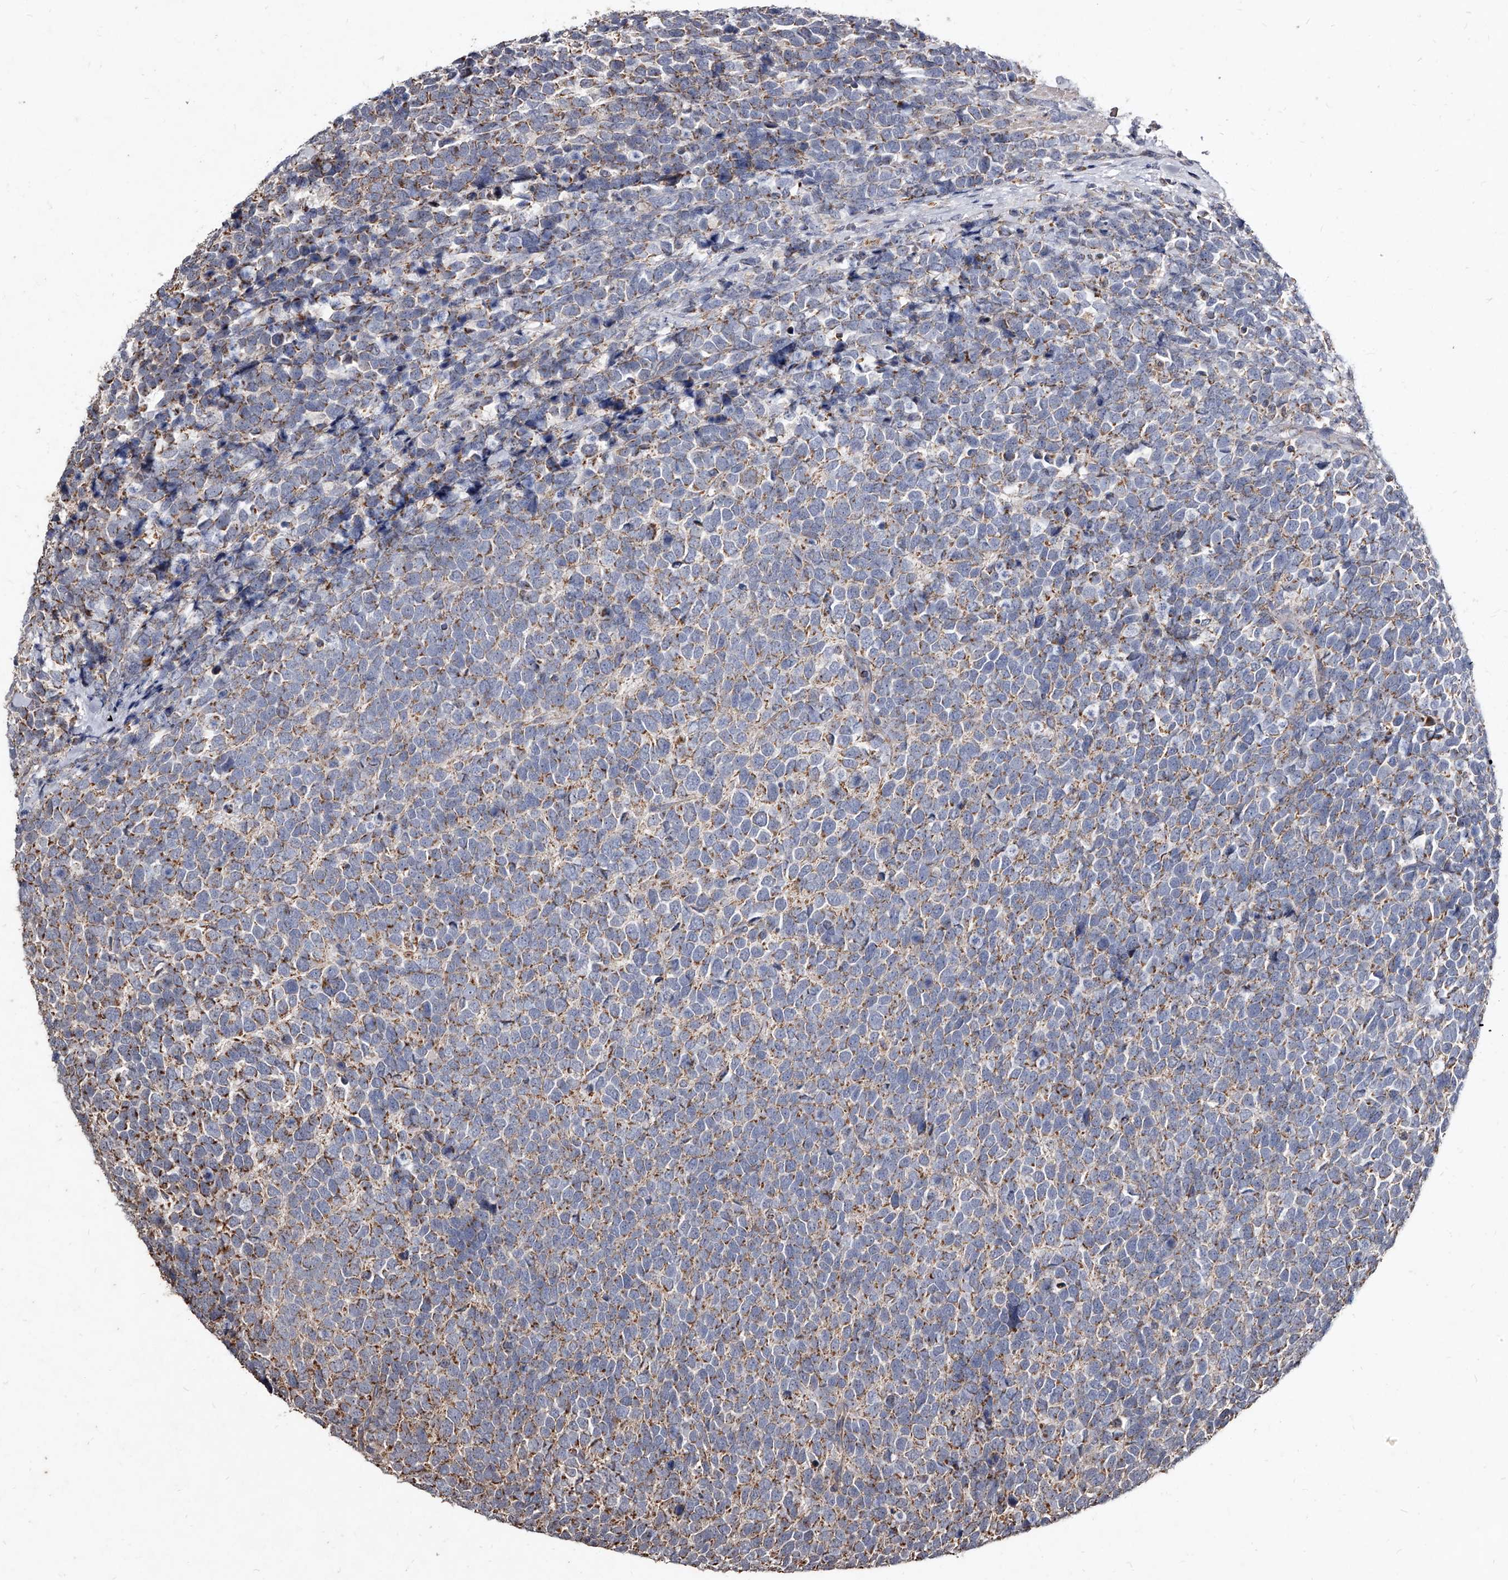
{"staining": {"intensity": "weak", "quantity": ">75%", "location": "cytoplasmic/membranous"}, "tissue": "urothelial cancer", "cell_type": "Tumor cells", "image_type": "cancer", "snomed": [{"axis": "morphology", "description": "Urothelial carcinoma, High grade"}, {"axis": "topography", "description": "Urinary bladder"}], "caption": "A low amount of weak cytoplasmic/membranous positivity is present in about >75% of tumor cells in urothelial cancer tissue.", "gene": "GPR183", "patient": {"sex": "female", "age": 82}}